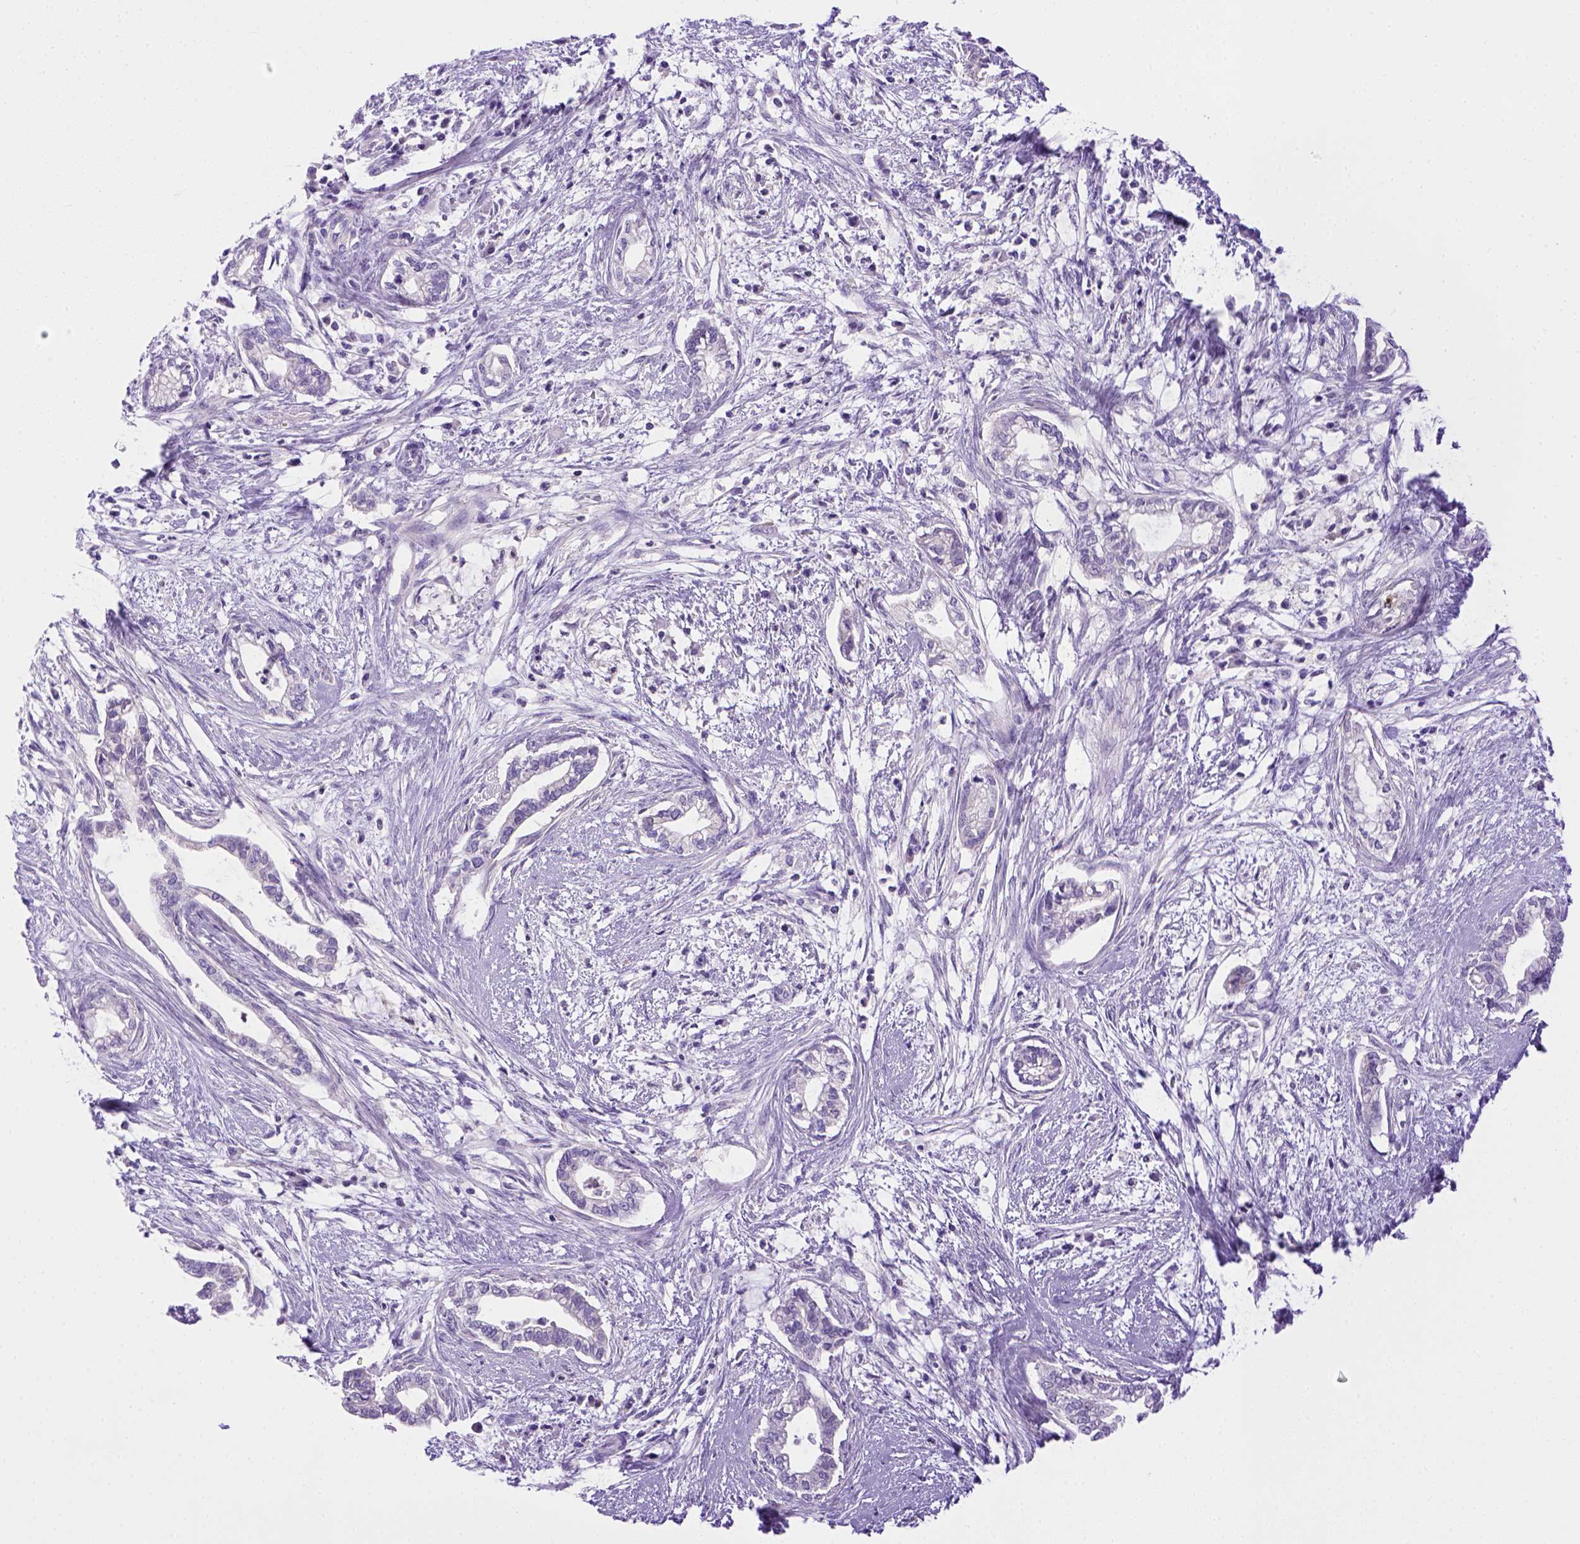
{"staining": {"intensity": "negative", "quantity": "none", "location": "none"}, "tissue": "cervical cancer", "cell_type": "Tumor cells", "image_type": "cancer", "snomed": [{"axis": "morphology", "description": "Adenocarcinoma, NOS"}, {"axis": "topography", "description": "Cervix"}], "caption": "This is a micrograph of immunohistochemistry staining of cervical cancer (adenocarcinoma), which shows no staining in tumor cells.", "gene": "BAAT", "patient": {"sex": "female", "age": 62}}